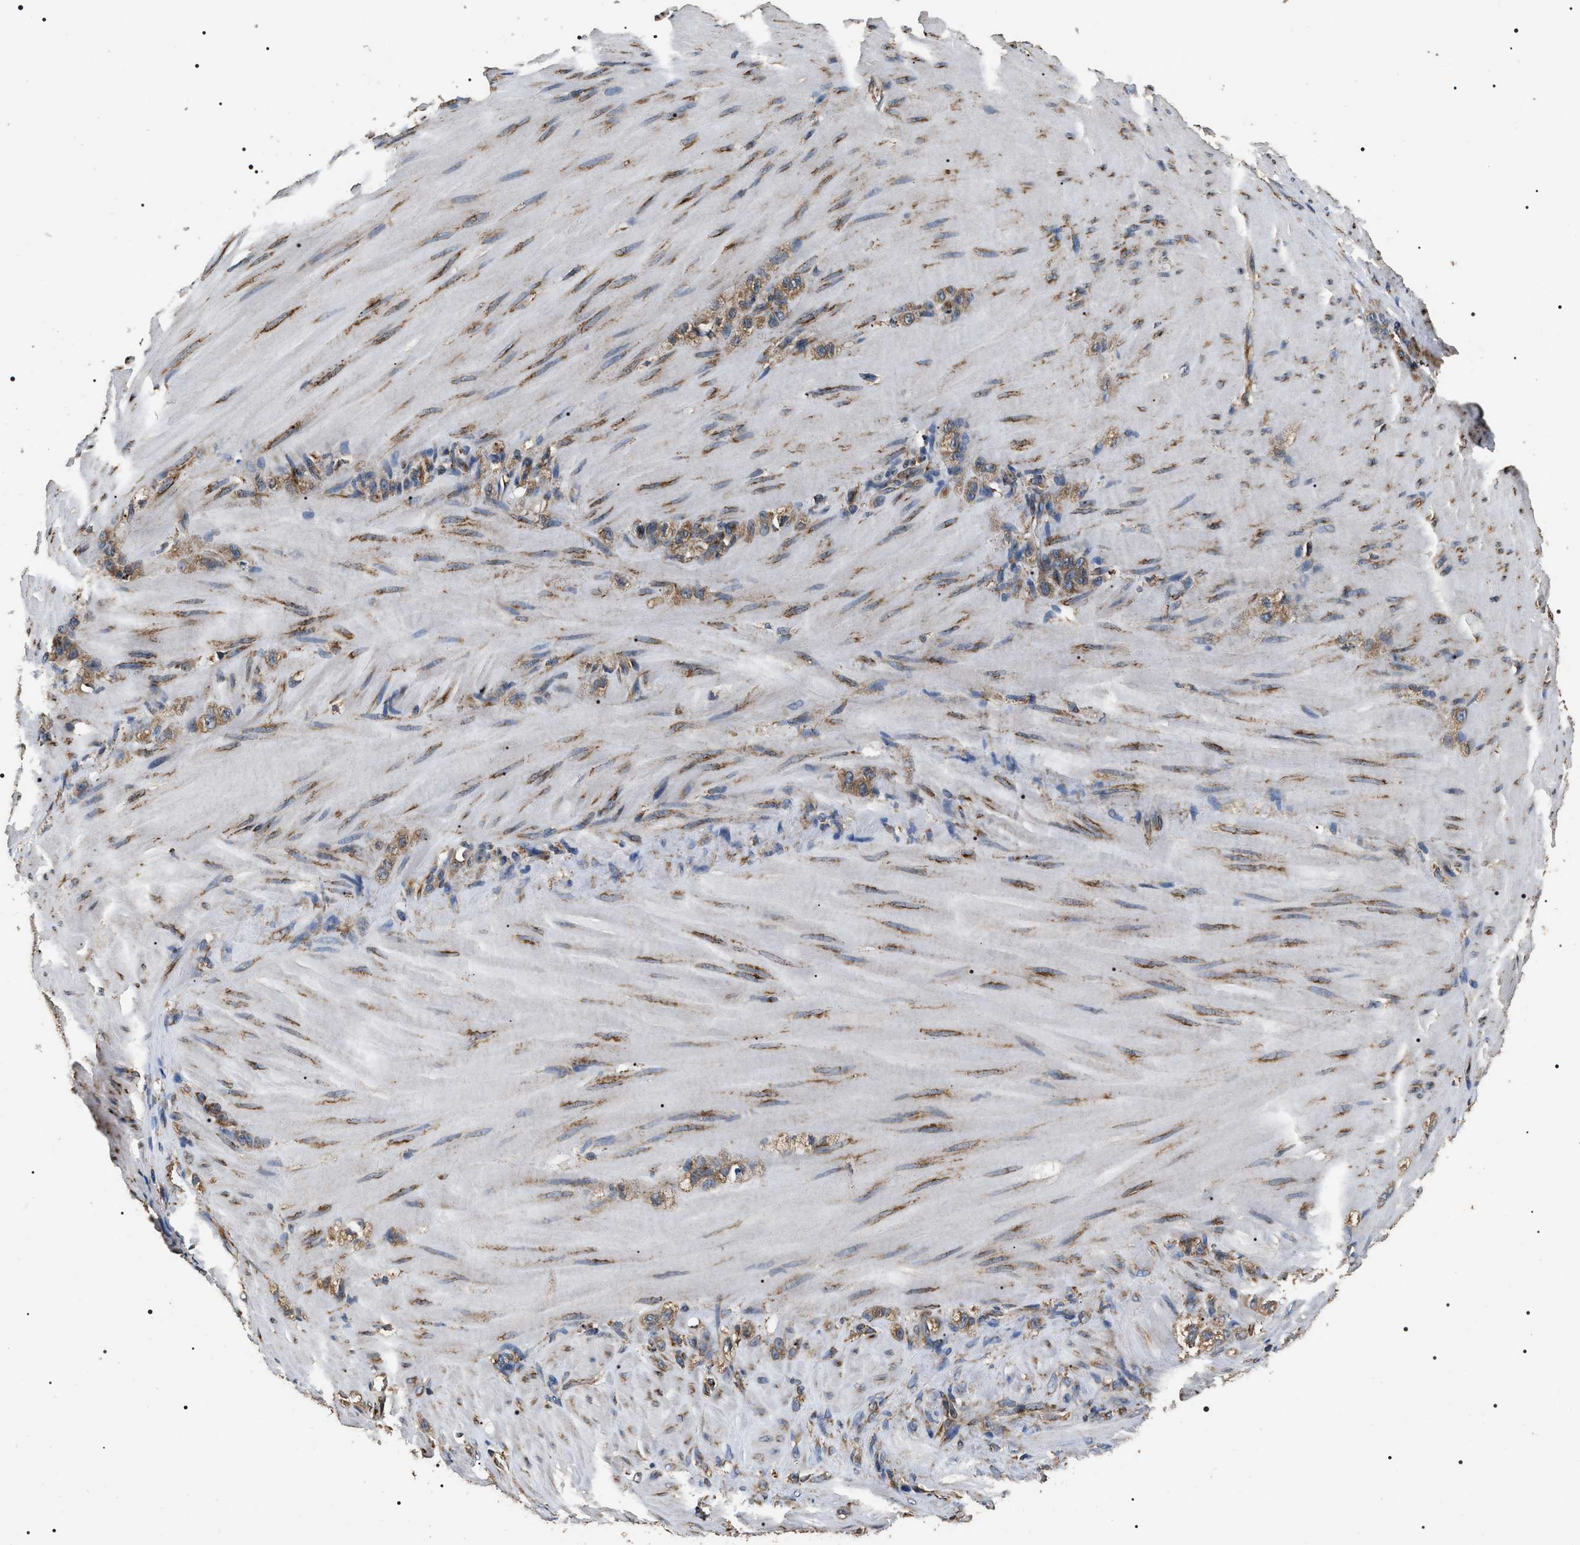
{"staining": {"intensity": "moderate", "quantity": ">75%", "location": "cytoplasmic/membranous"}, "tissue": "stomach cancer", "cell_type": "Tumor cells", "image_type": "cancer", "snomed": [{"axis": "morphology", "description": "Normal tissue, NOS"}, {"axis": "morphology", "description": "Adenocarcinoma, NOS"}, {"axis": "topography", "description": "Stomach"}], "caption": "An IHC photomicrograph of neoplastic tissue is shown. Protein staining in brown labels moderate cytoplasmic/membranous positivity in adenocarcinoma (stomach) within tumor cells.", "gene": "KTN1", "patient": {"sex": "male", "age": 82}}